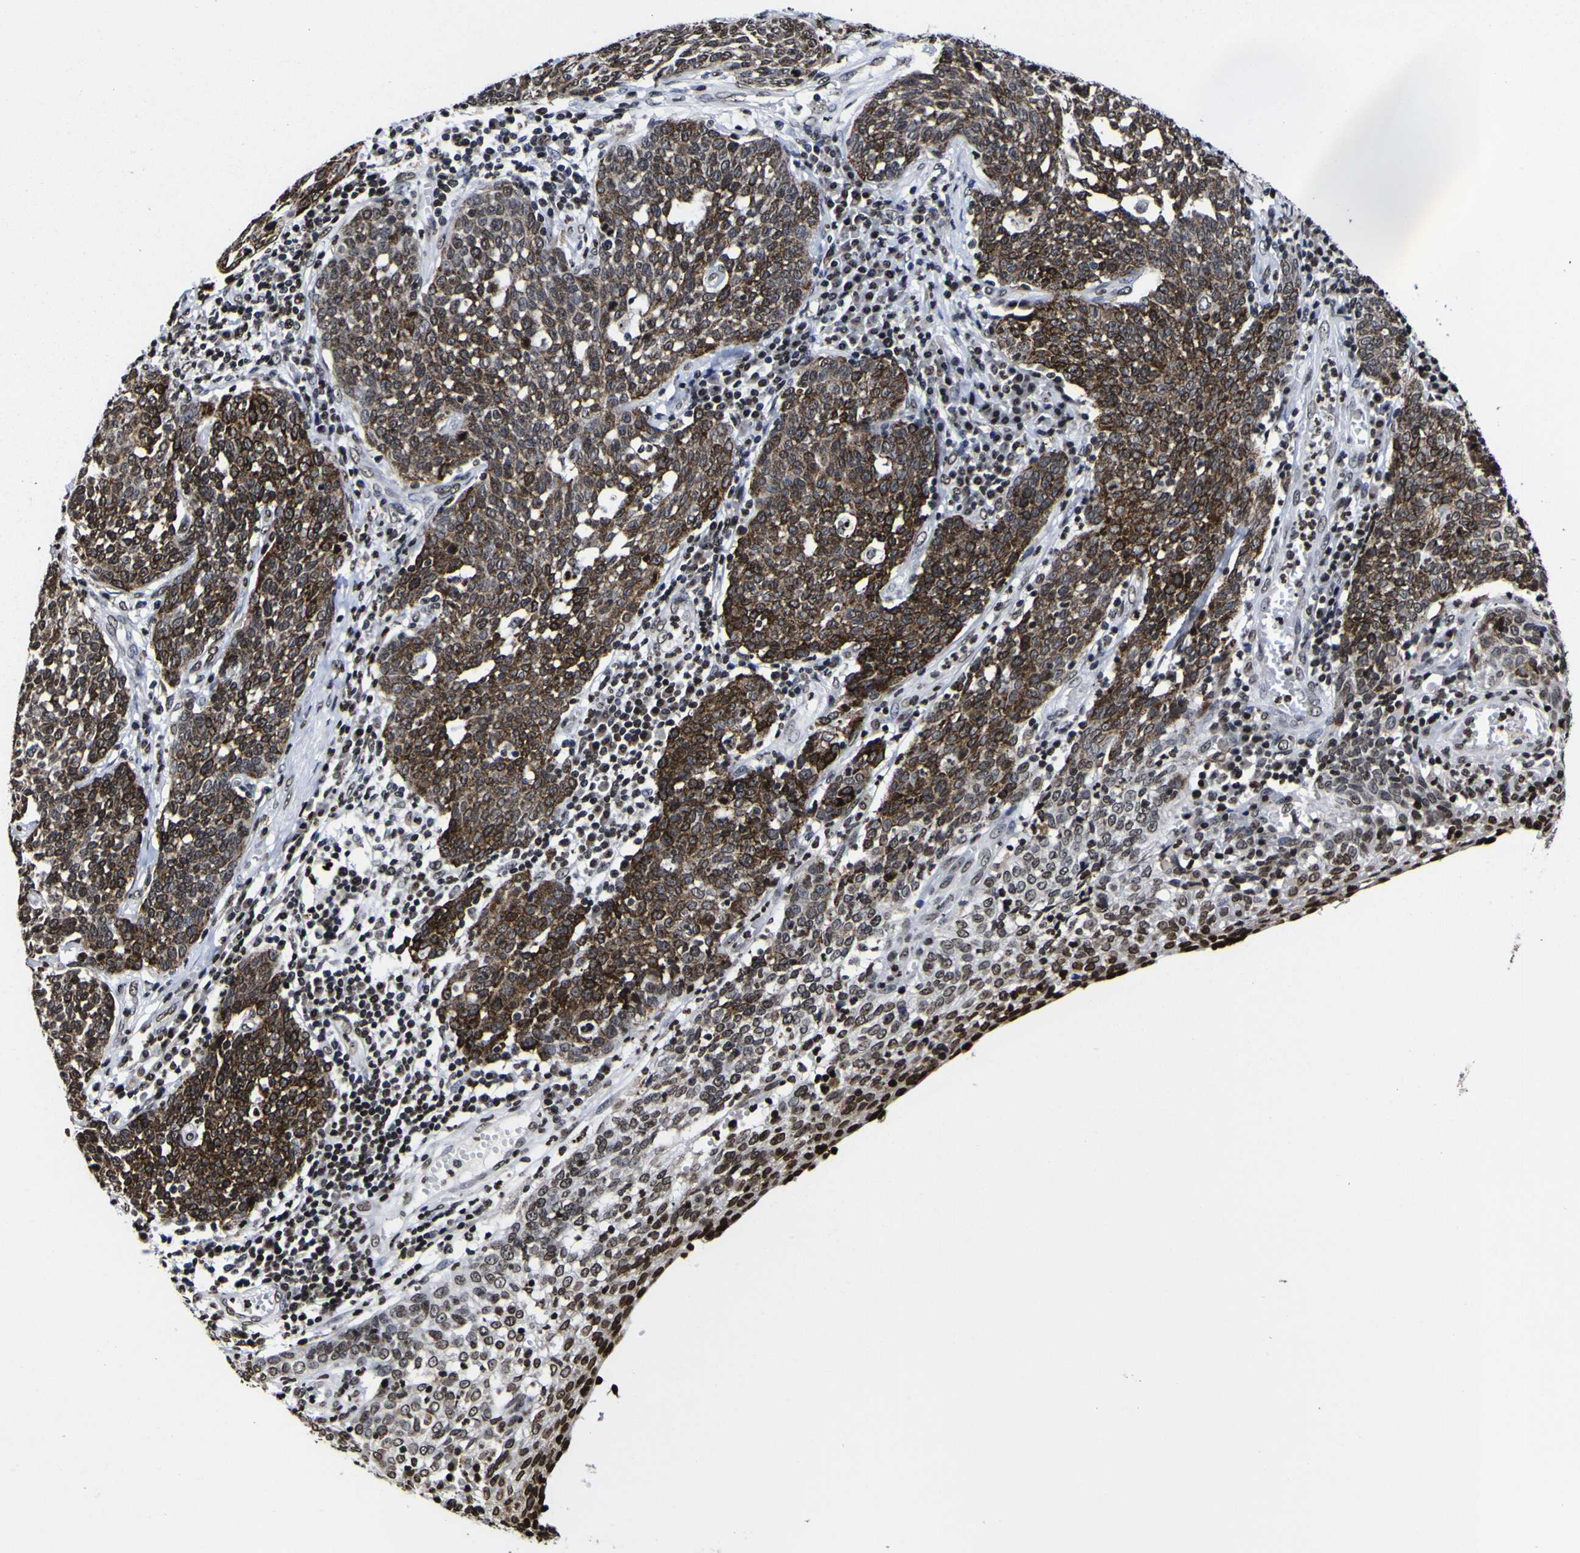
{"staining": {"intensity": "strong", "quantity": ">75%", "location": "cytoplasmic/membranous,nuclear"}, "tissue": "cervical cancer", "cell_type": "Tumor cells", "image_type": "cancer", "snomed": [{"axis": "morphology", "description": "Squamous cell carcinoma, NOS"}, {"axis": "topography", "description": "Cervix"}], "caption": "Squamous cell carcinoma (cervical) stained with a protein marker demonstrates strong staining in tumor cells.", "gene": "PIAS1", "patient": {"sex": "female", "age": 34}}